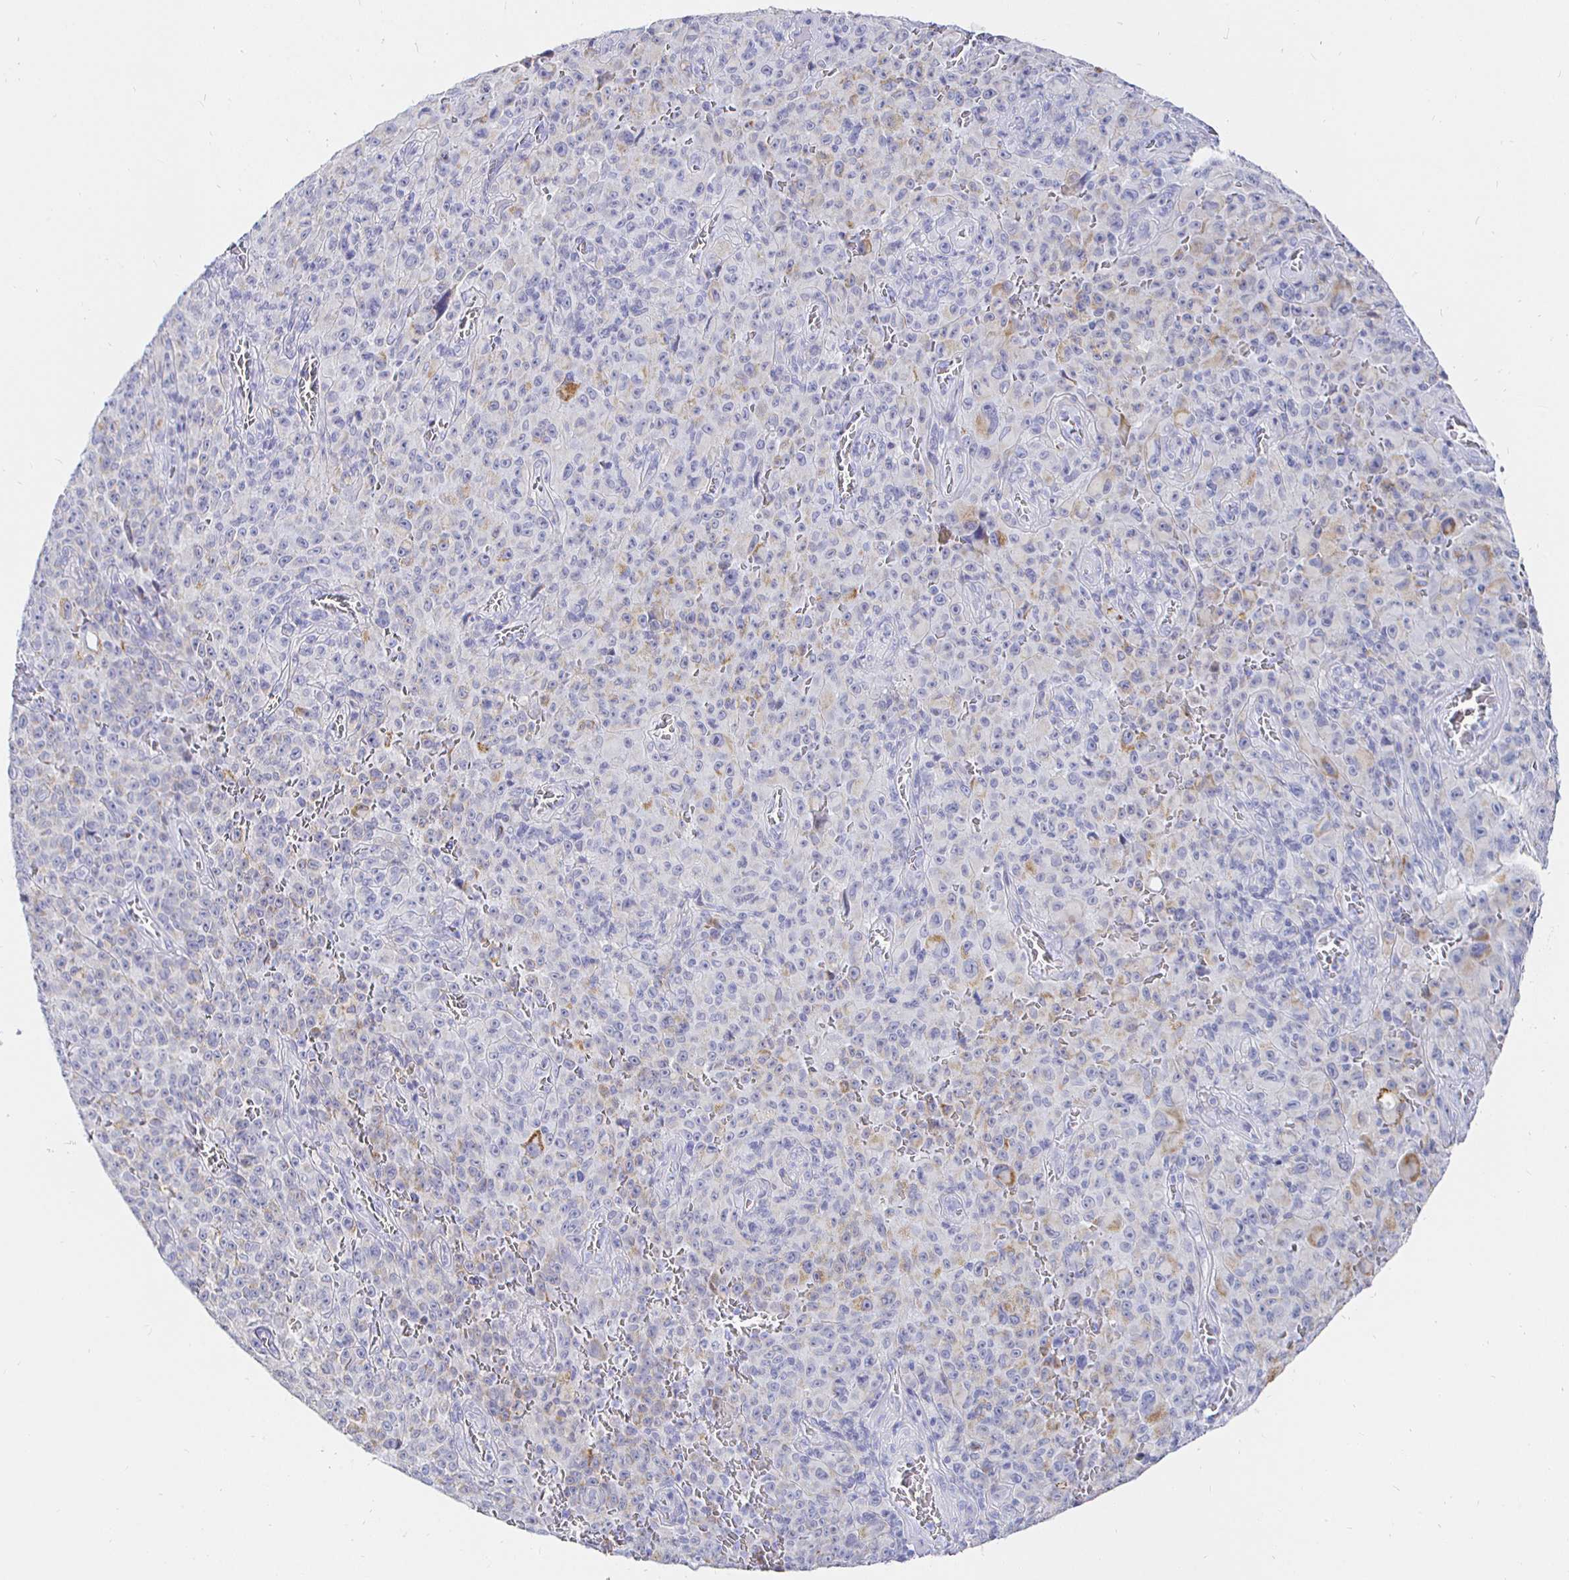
{"staining": {"intensity": "negative", "quantity": "none", "location": "none"}, "tissue": "melanoma", "cell_type": "Tumor cells", "image_type": "cancer", "snomed": [{"axis": "morphology", "description": "Malignant melanoma, NOS"}, {"axis": "topography", "description": "Skin"}], "caption": "High power microscopy histopathology image of an IHC micrograph of malignant melanoma, revealing no significant expression in tumor cells.", "gene": "CR2", "patient": {"sex": "female", "age": 82}}